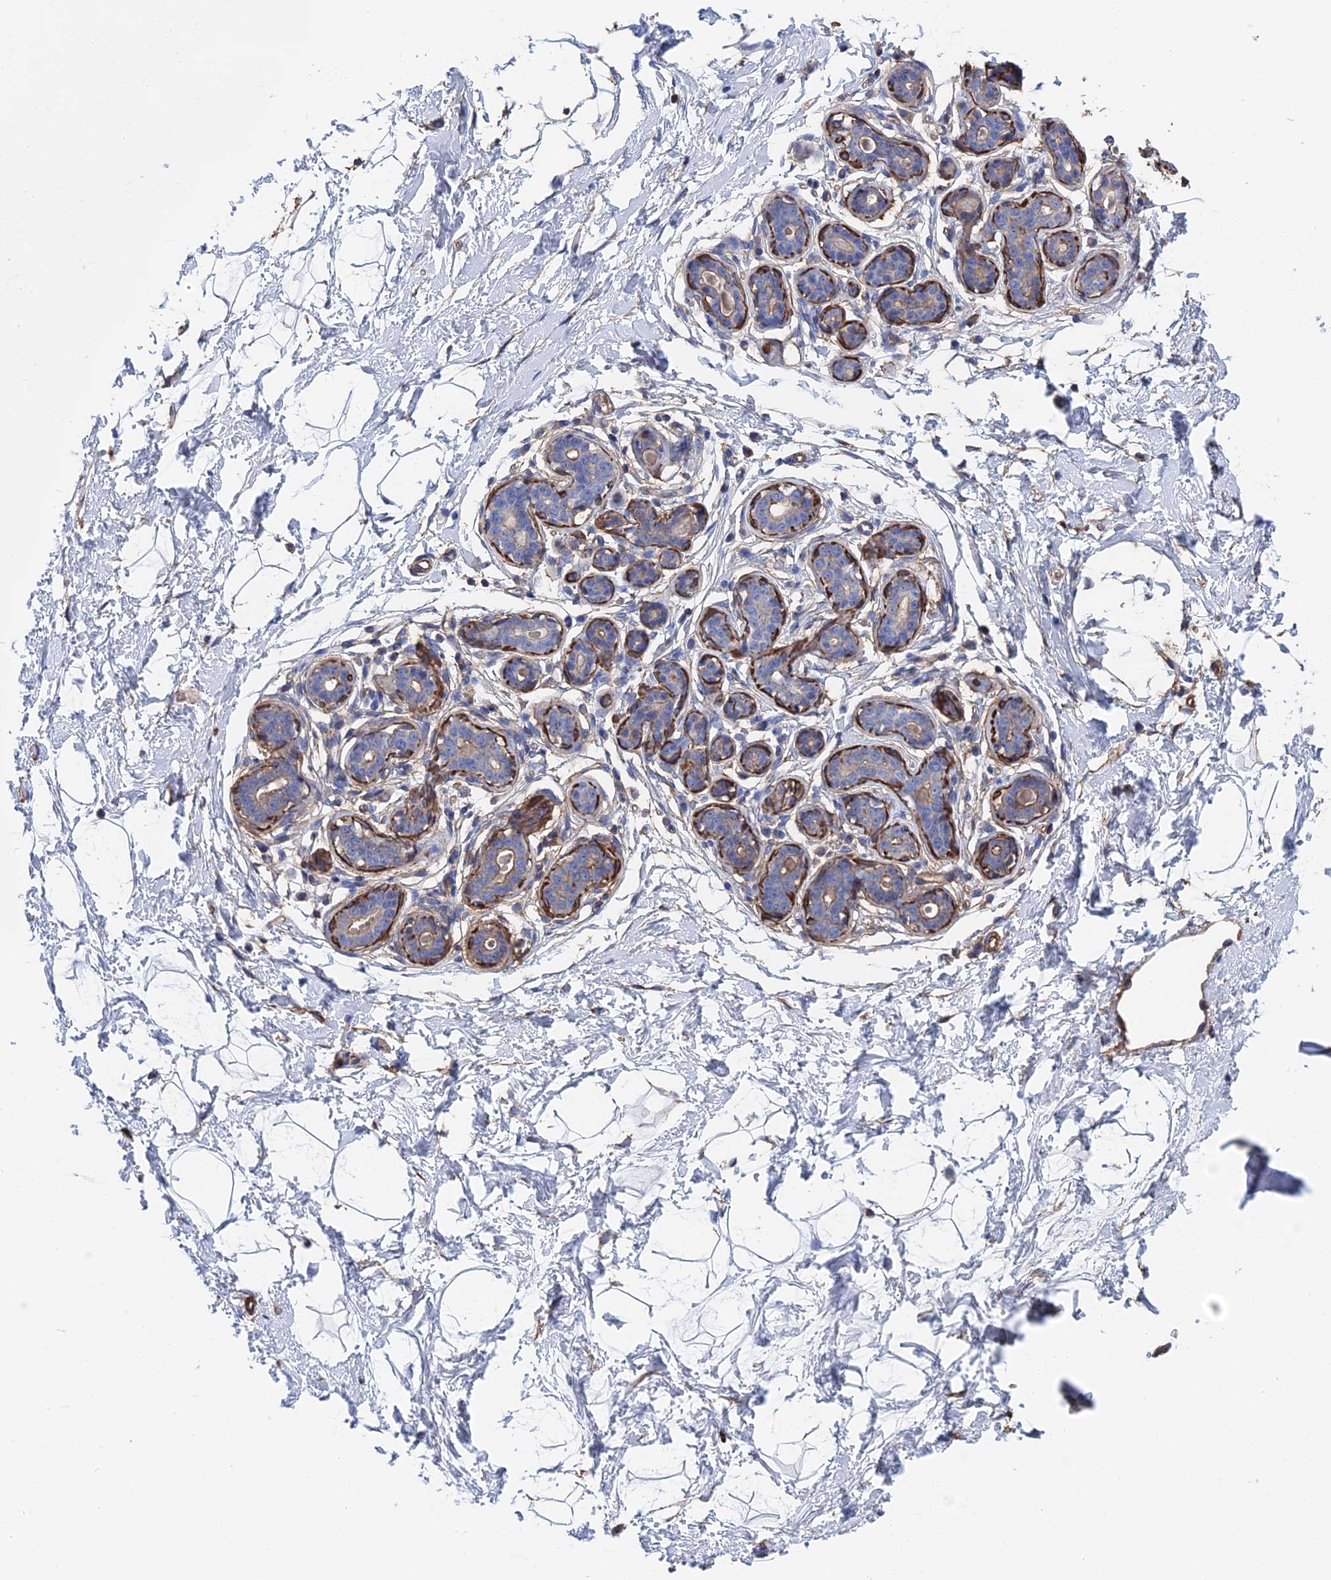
{"staining": {"intensity": "negative", "quantity": "none", "location": "none"}, "tissue": "breast", "cell_type": "Adipocytes", "image_type": "normal", "snomed": [{"axis": "morphology", "description": "Normal tissue, NOS"}, {"axis": "morphology", "description": "Adenoma, NOS"}, {"axis": "topography", "description": "Breast"}], "caption": "A high-resolution histopathology image shows IHC staining of benign breast, which reveals no significant staining in adipocytes.", "gene": "STRA6", "patient": {"sex": "female", "age": 23}}